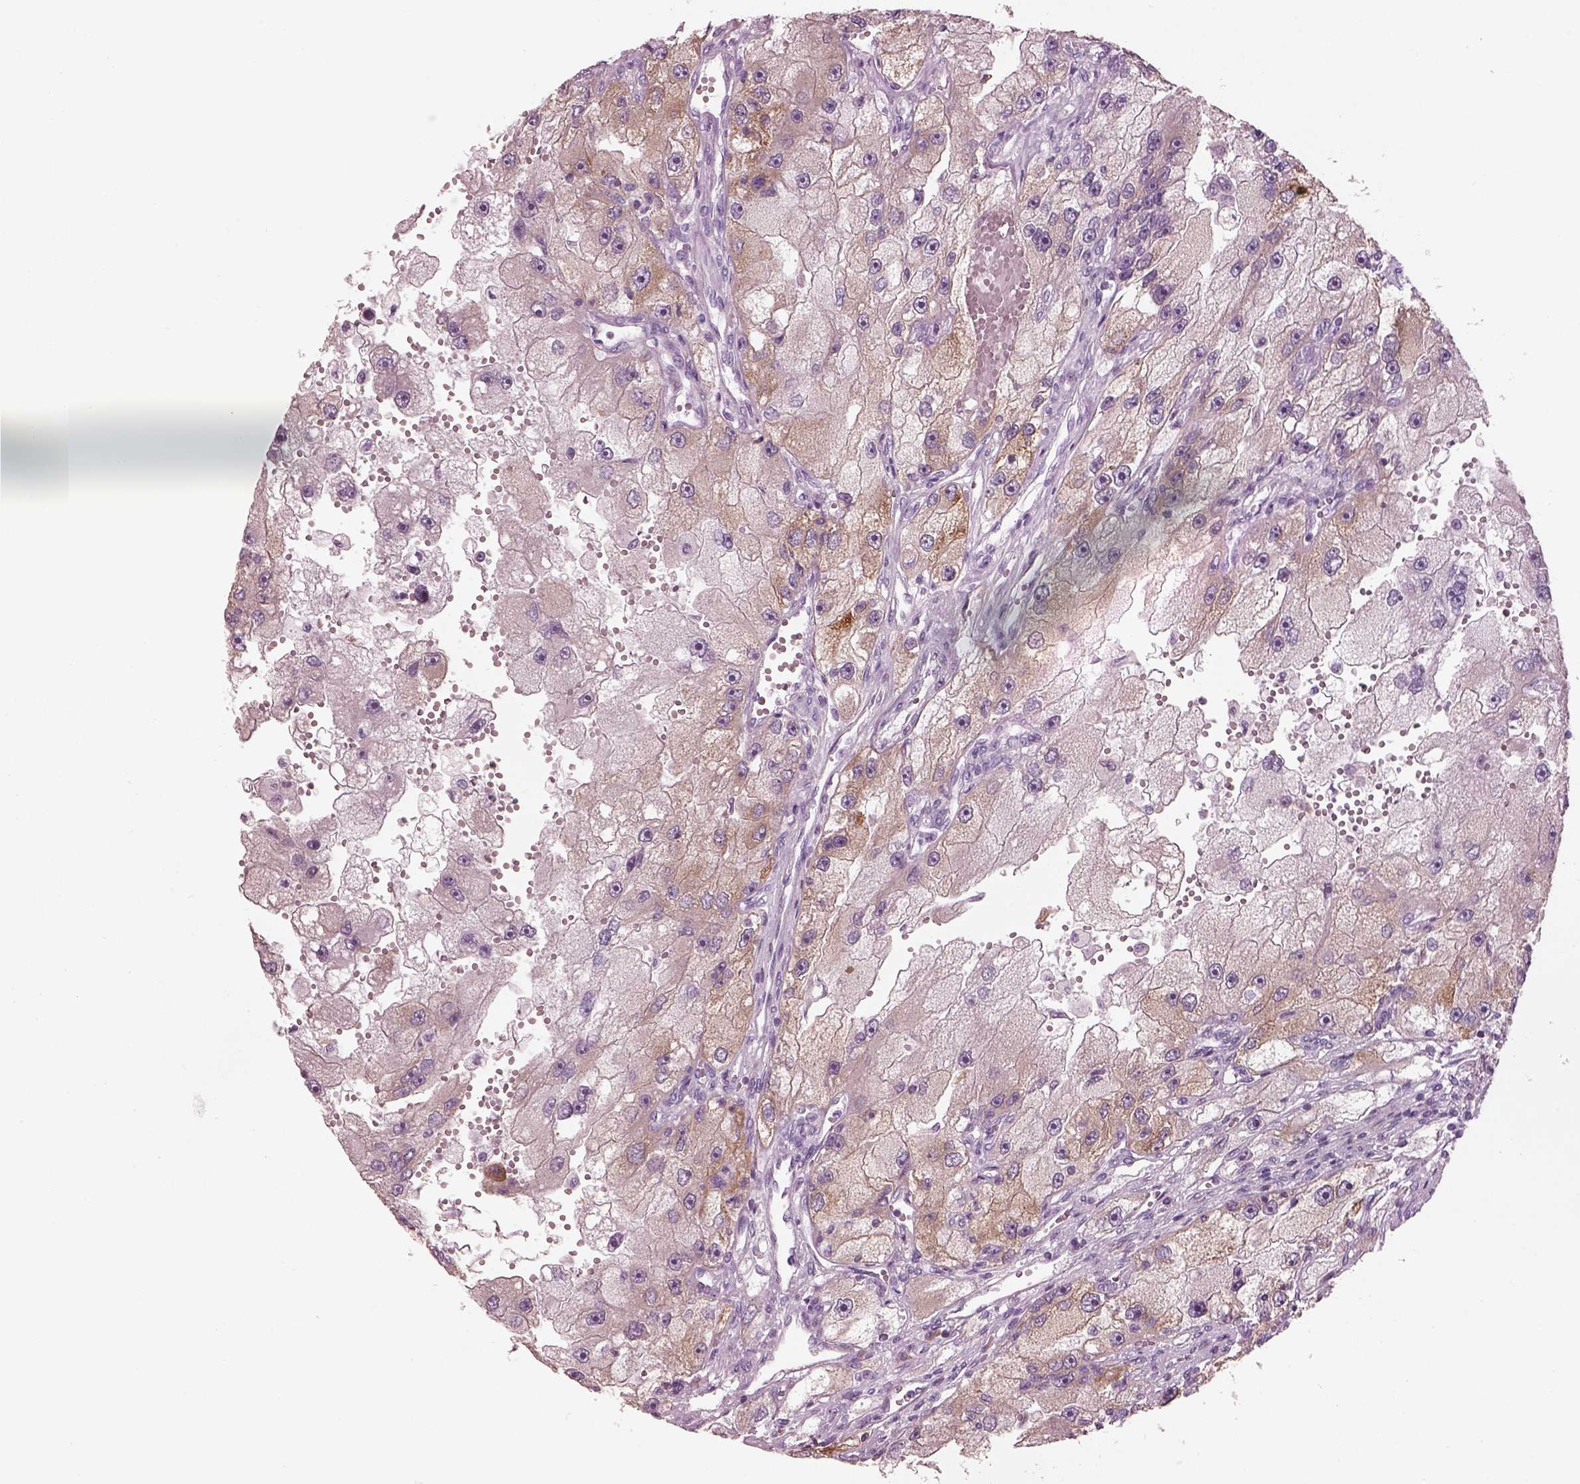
{"staining": {"intensity": "negative", "quantity": "none", "location": "none"}, "tissue": "renal cancer", "cell_type": "Tumor cells", "image_type": "cancer", "snomed": [{"axis": "morphology", "description": "Adenocarcinoma, NOS"}, {"axis": "topography", "description": "Kidney"}], "caption": "A histopathology image of human renal adenocarcinoma is negative for staining in tumor cells. (Brightfield microscopy of DAB (3,3'-diaminobenzidine) IHC at high magnification).", "gene": "SLC27A2", "patient": {"sex": "male", "age": 63}}